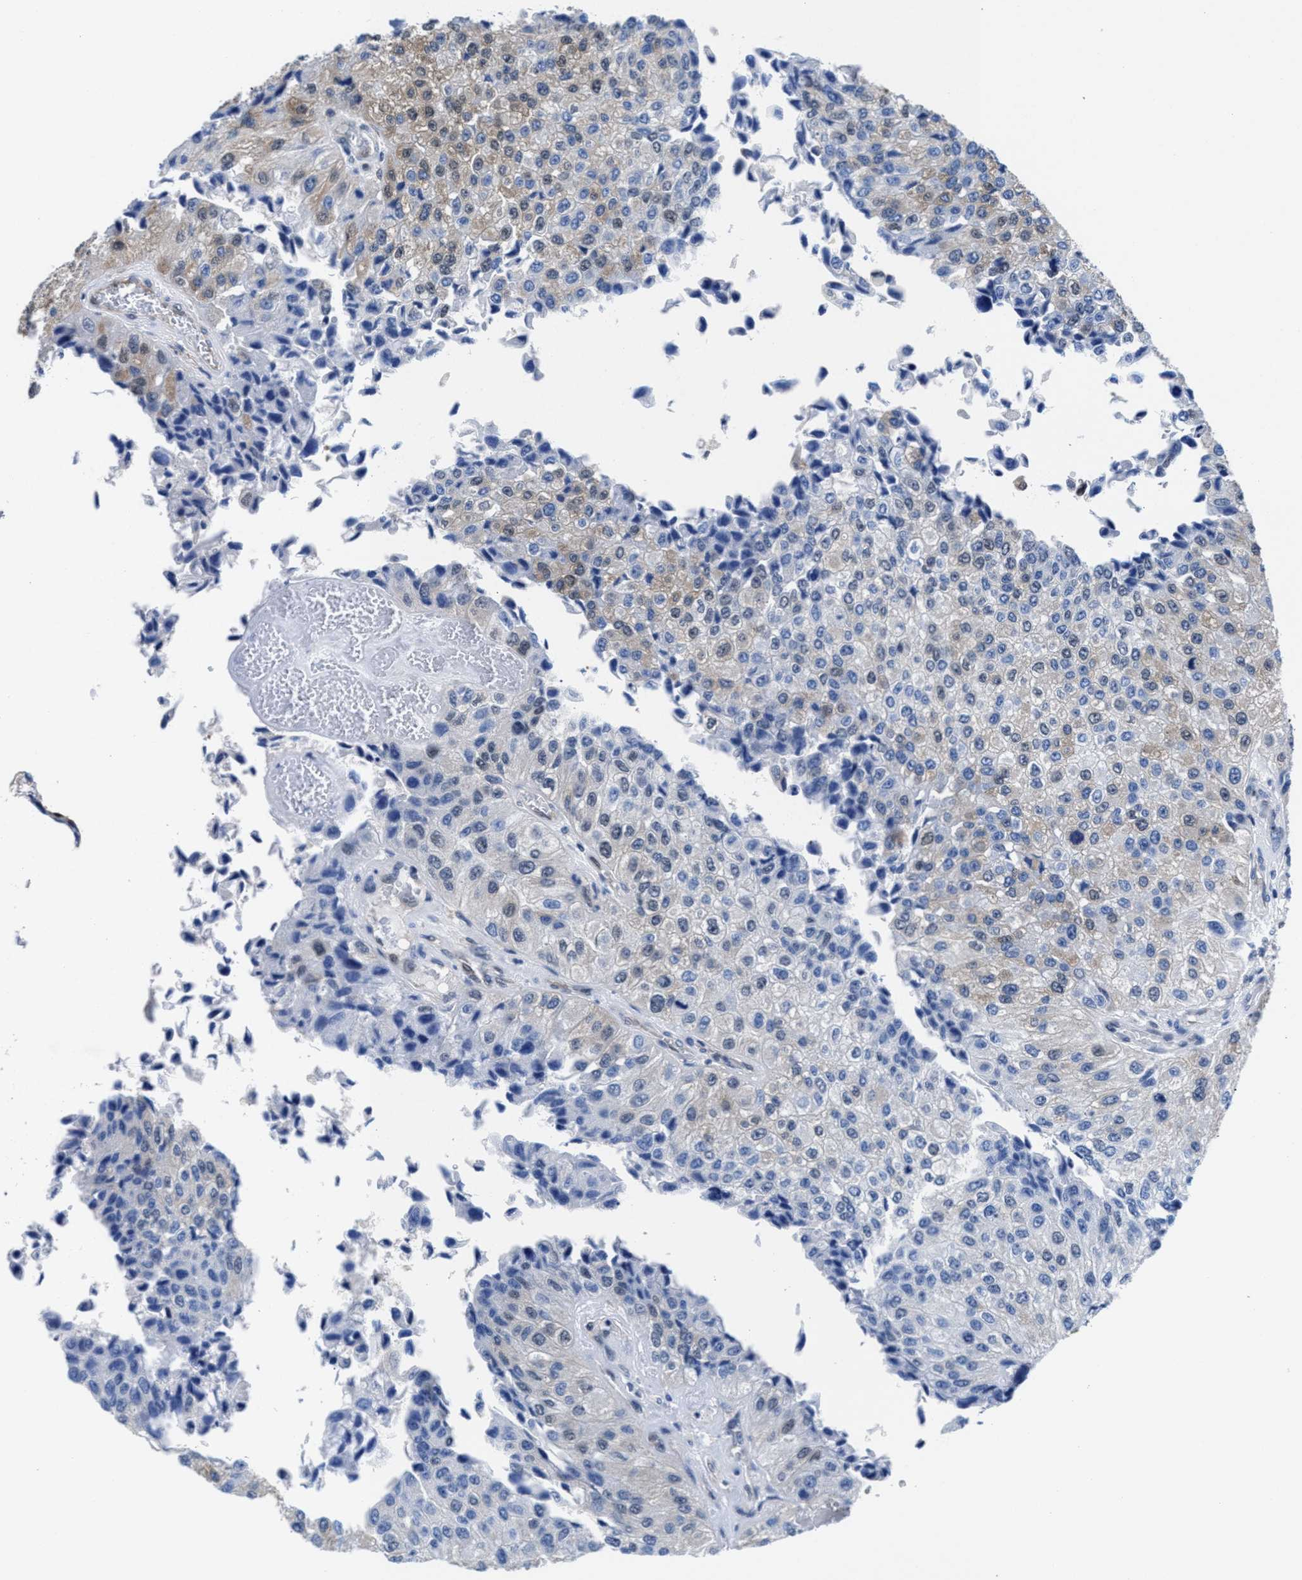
{"staining": {"intensity": "weak", "quantity": "25%-75%", "location": "cytoplasmic/membranous"}, "tissue": "urothelial cancer", "cell_type": "Tumor cells", "image_type": "cancer", "snomed": [{"axis": "morphology", "description": "Urothelial carcinoma, High grade"}, {"axis": "topography", "description": "Kidney"}, {"axis": "topography", "description": "Urinary bladder"}], "caption": "This histopathology image shows immunohistochemistry (IHC) staining of urothelial carcinoma (high-grade), with low weak cytoplasmic/membranous staining in approximately 25%-75% of tumor cells.", "gene": "ACLY", "patient": {"sex": "male", "age": 77}}